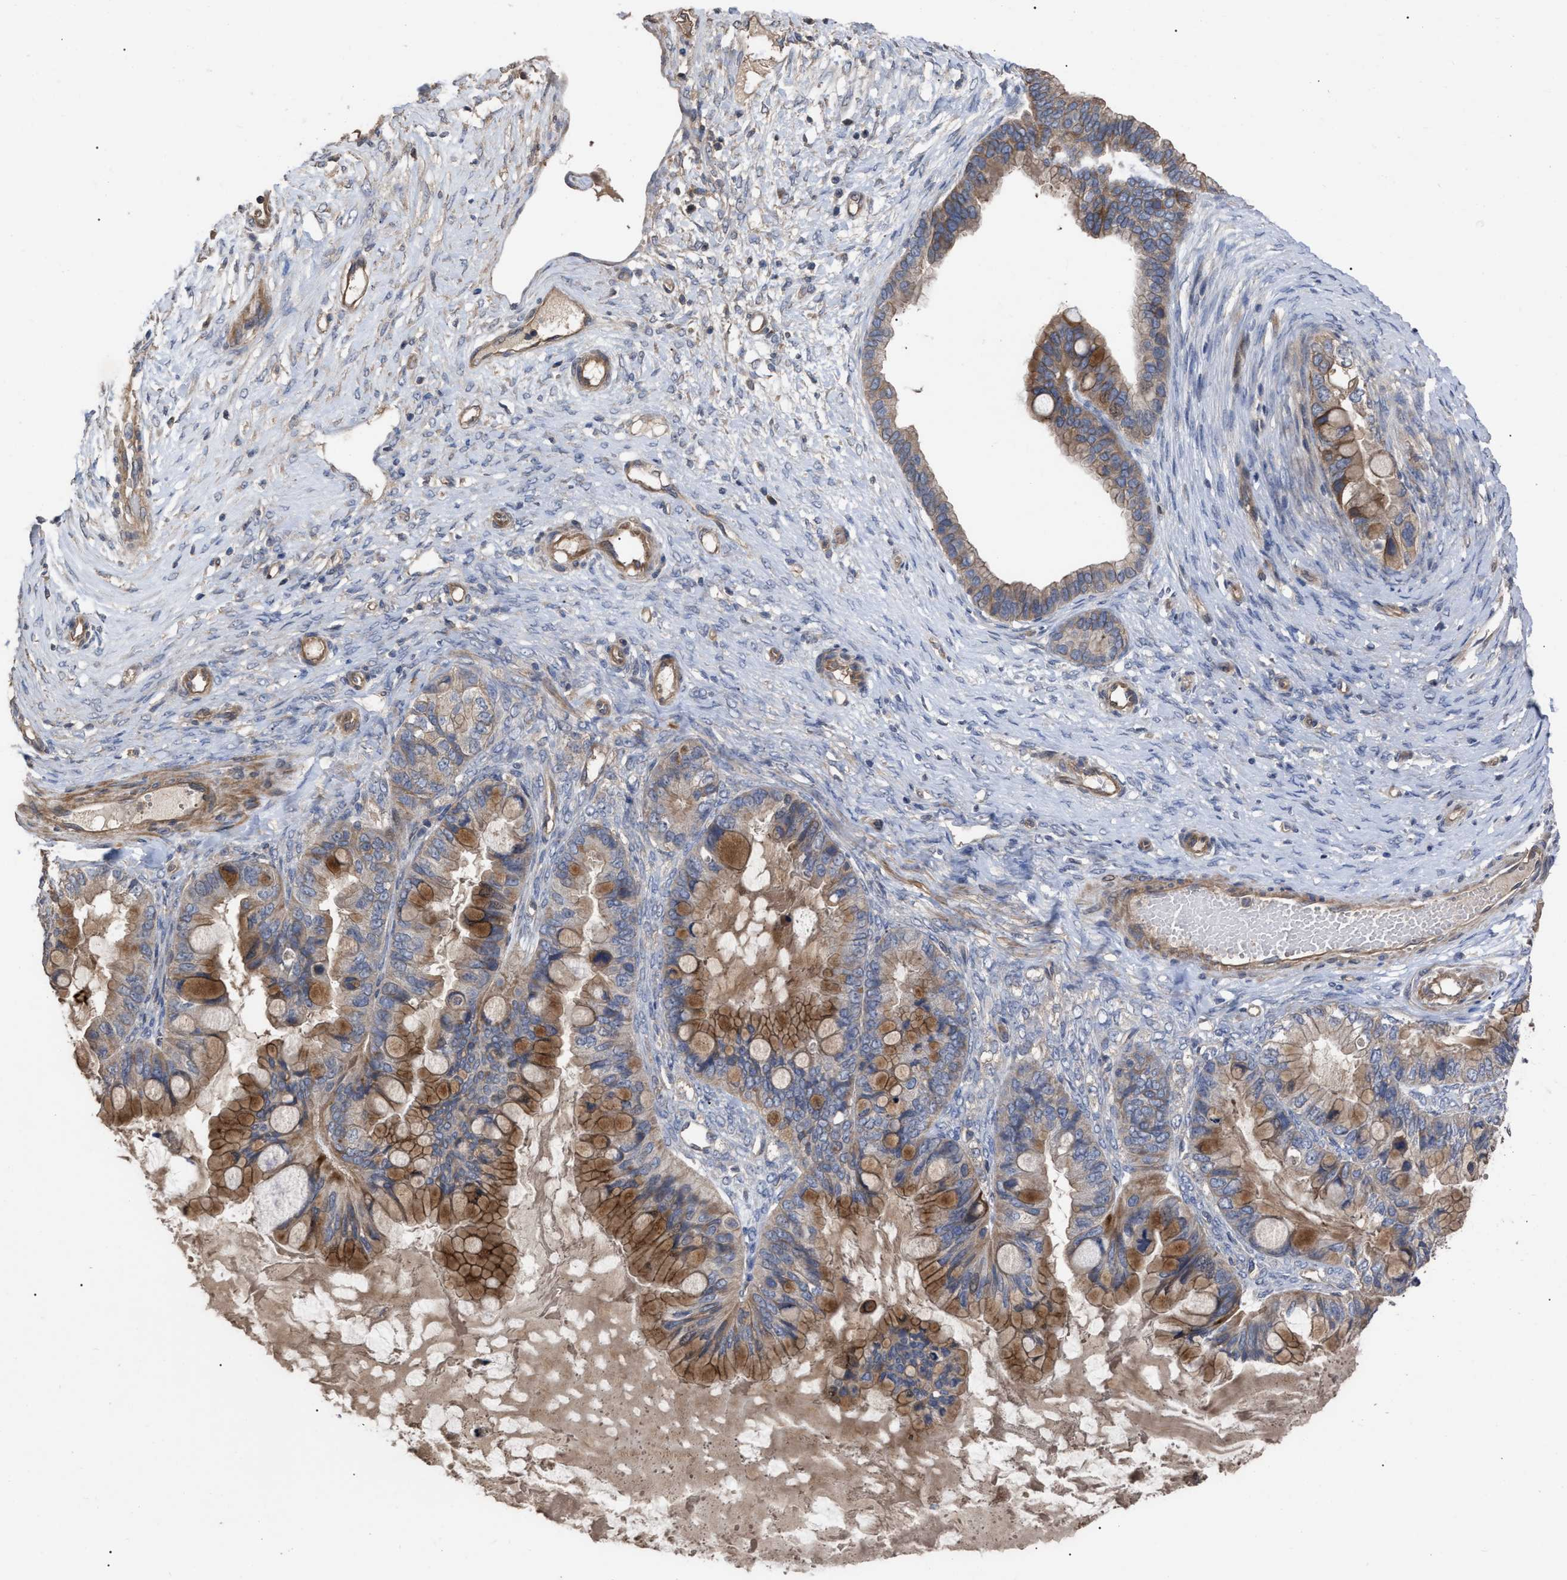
{"staining": {"intensity": "moderate", "quantity": ">75%", "location": "cytoplasmic/membranous"}, "tissue": "ovarian cancer", "cell_type": "Tumor cells", "image_type": "cancer", "snomed": [{"axis": "morphology", "description": "Cystadenocarcinoma, mucinous, NOS"}, {"axis": "topography", "description": "Ovary"}], "caption": "Immunohistochemical staining of mucinous cystadenocarcinoma (ovarian) shows medium levels of moderate cytoplasmic/membranous expression in approximately >75% of tumor cells.", "gene": "BTN2A1", "patient": {"sex": "female", "age": 80}}